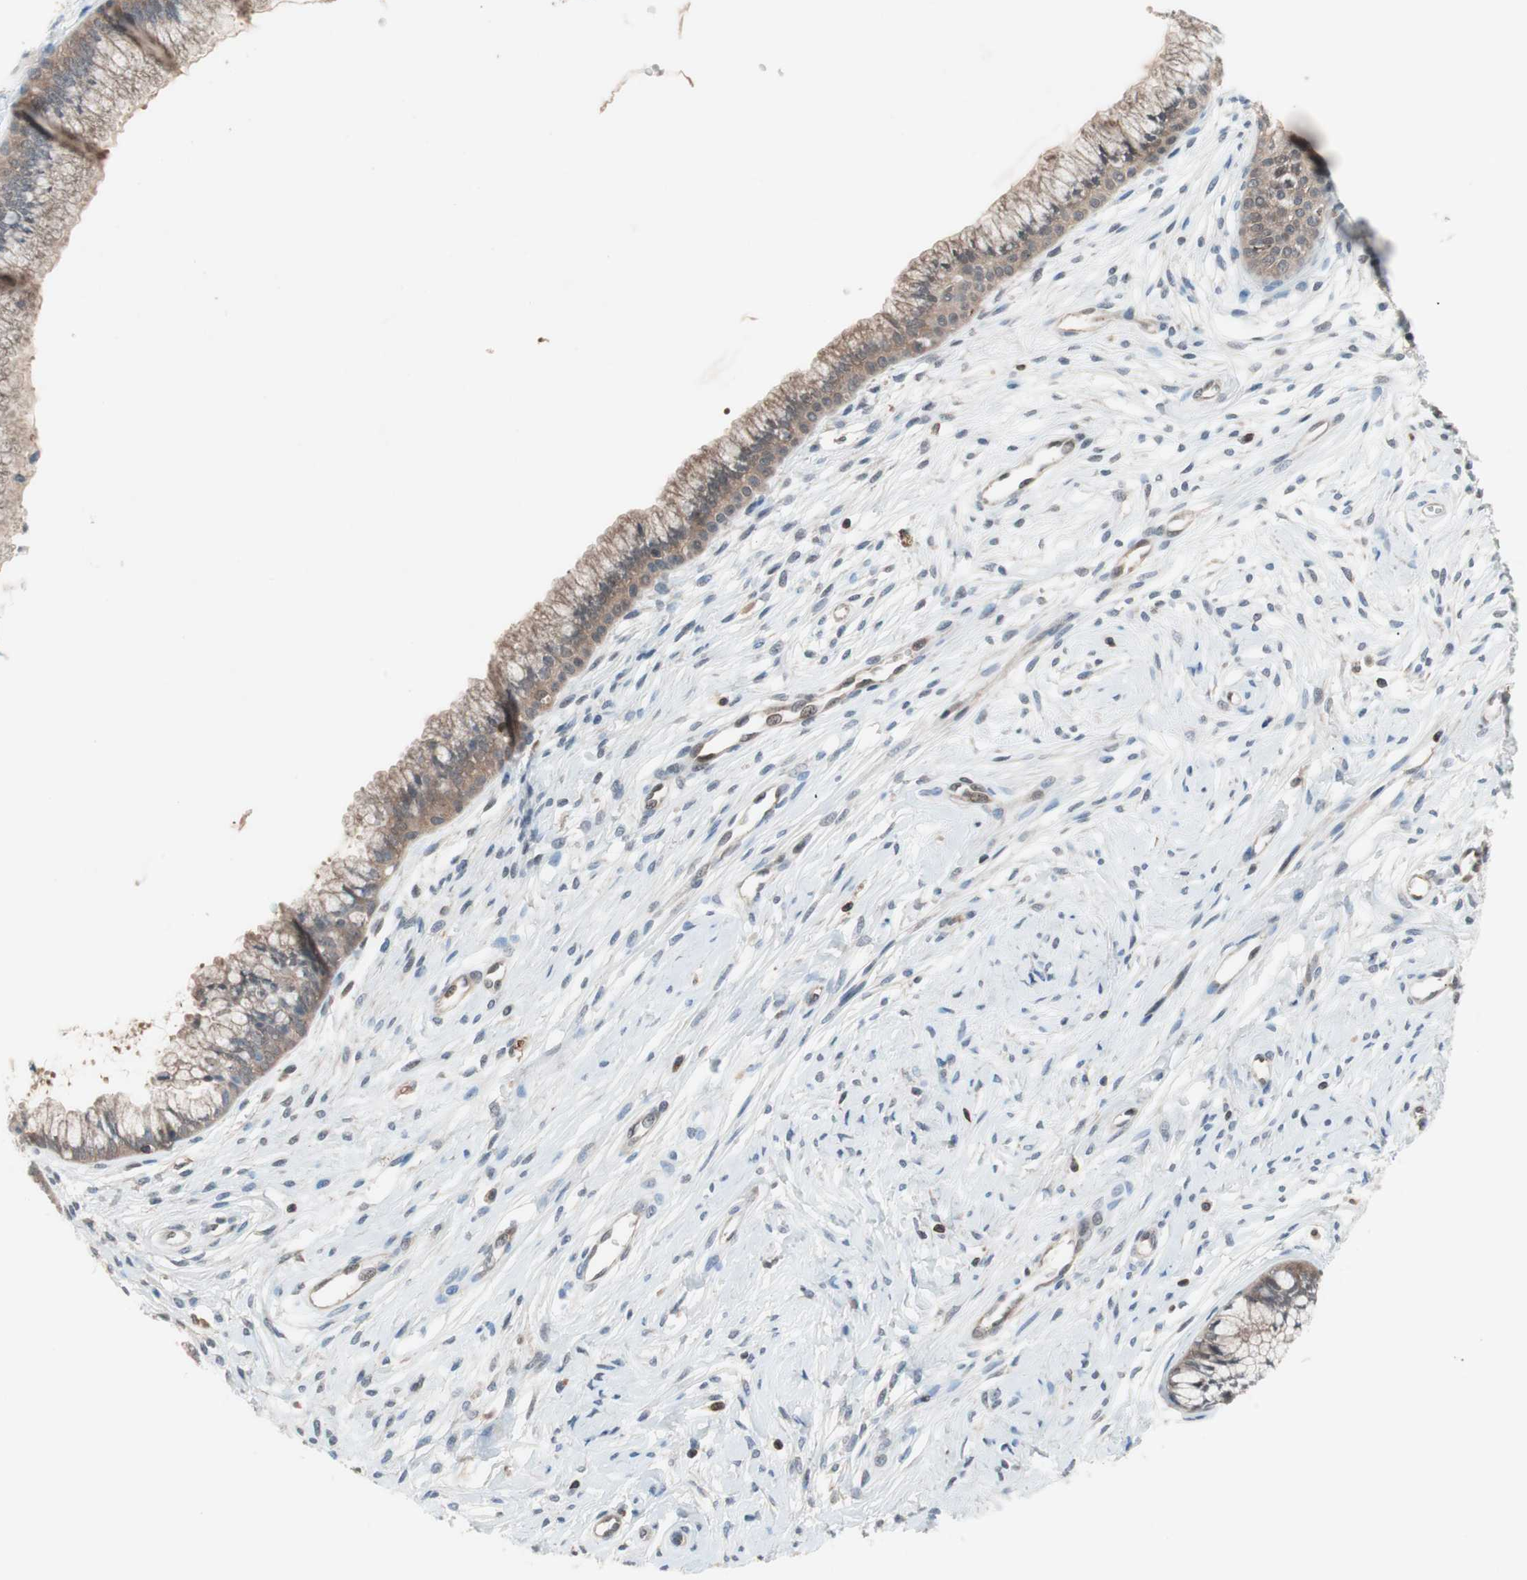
{"staining": {"intensity": "weak", "quantity": ">75%", "location": "cytoplasmic/membranous"}, "tissue": "cervix", "cell_type": "Glandular cells", "image_type": "normal", "snomed": [{"axis": "morphology", "description": "Normal tissue, NOS"}, {"axis": "topography", "description": "Cervix"}], "caption": "The micrograph exhibits a brown stain indicating the presence of a protein in the cytoplasmic/membranous of glandular cells in cervix.", "gene": "GALT", "patient": {"sex": "female", "age": 39}}